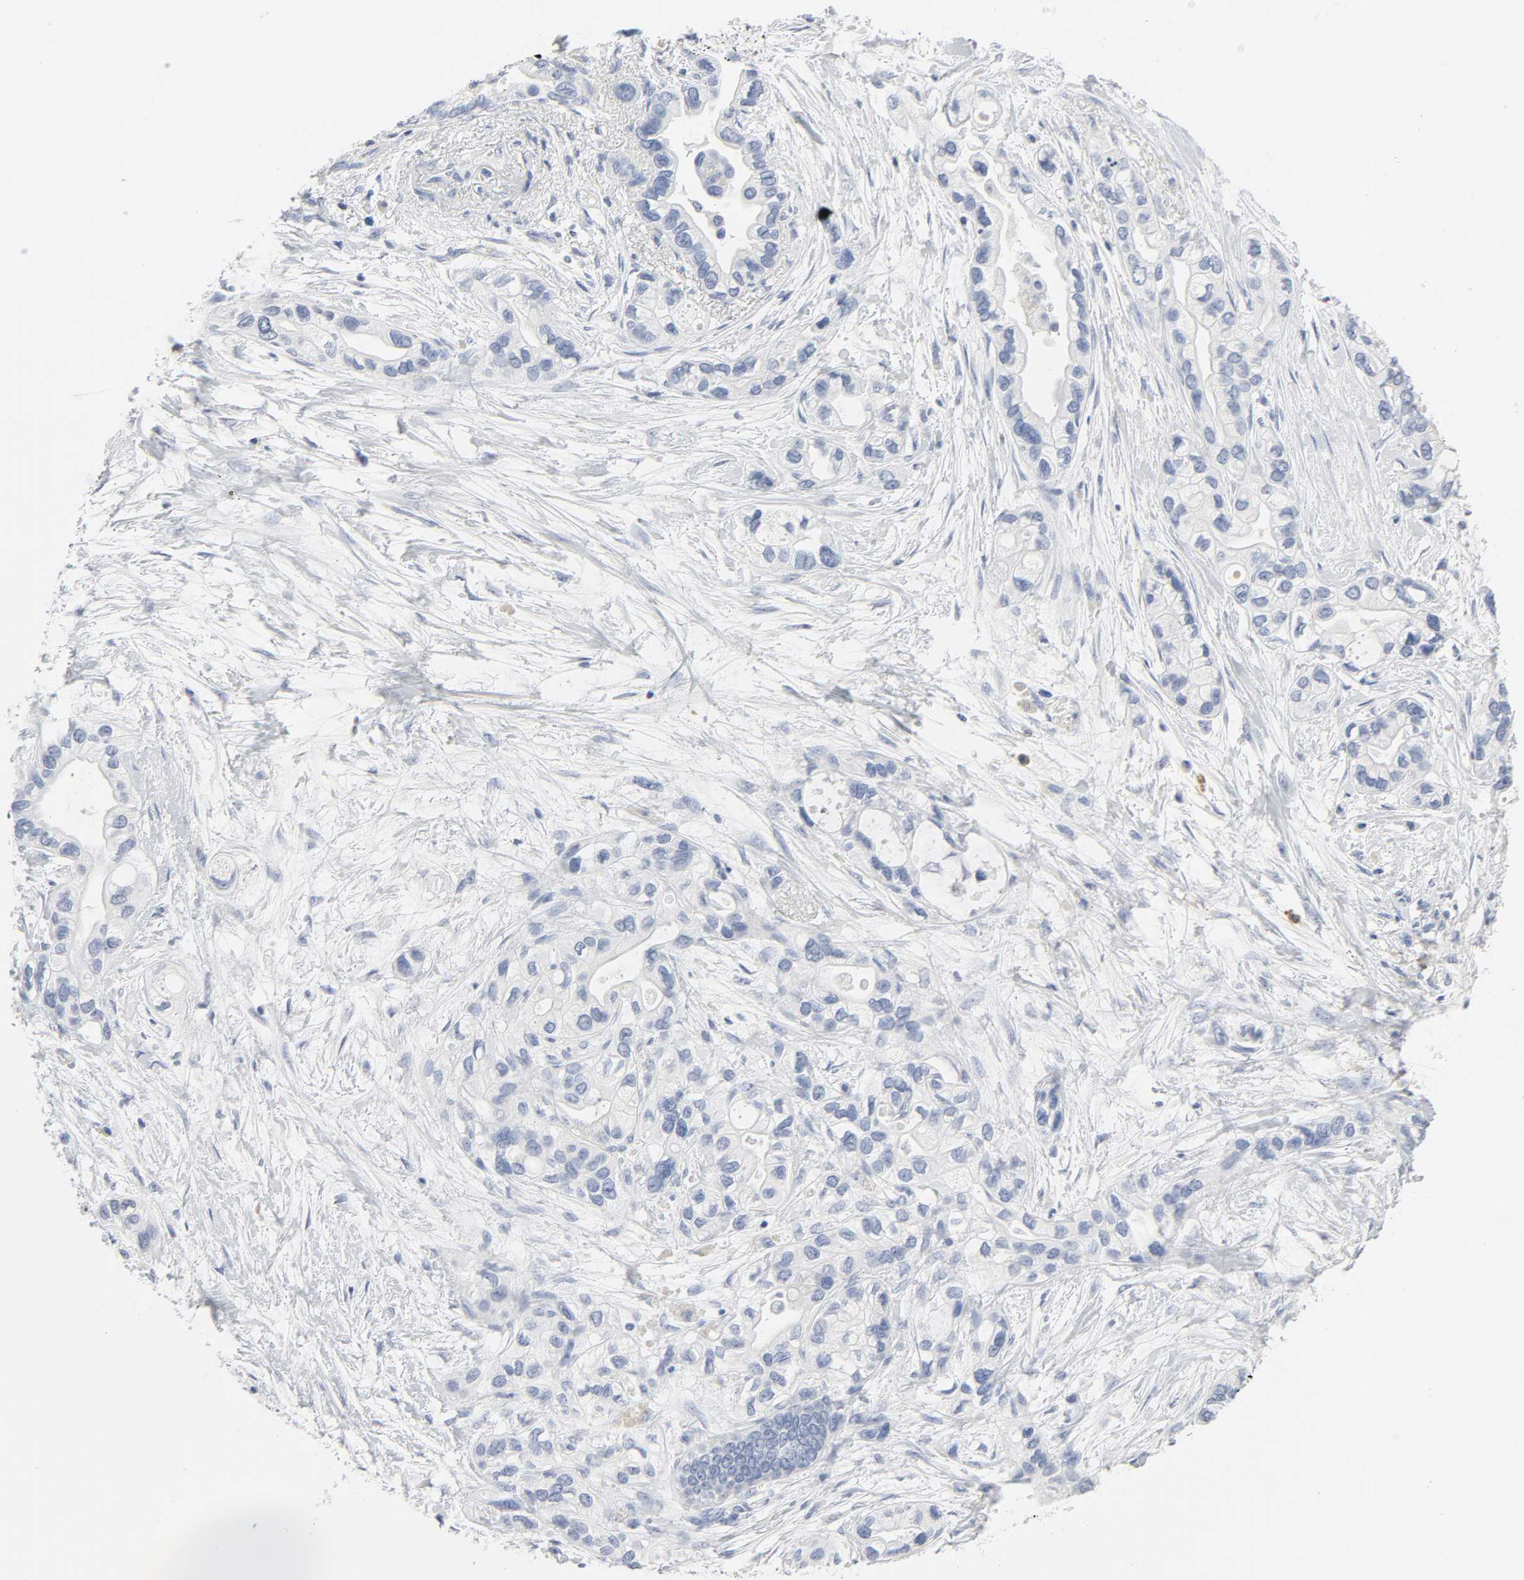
{"staining": {"intensity": "negative", "quantity": "none", "location": "none"}, "tissue": "pancreatic cancer", "cell_type": "Tumor cells", "image_type": "cancer", "snomed": [{"axis": "morphology", "description": "Adenocarcinoma, NOS"}, {"axis": "topography", "description": "Pancreas"}], "caption": "This is an IHC photomicrograph of pancreatic cancer. There is no staining in tumor cells.", "gene": "ACP3", "patient": {"sex": "female", "age": 77}}